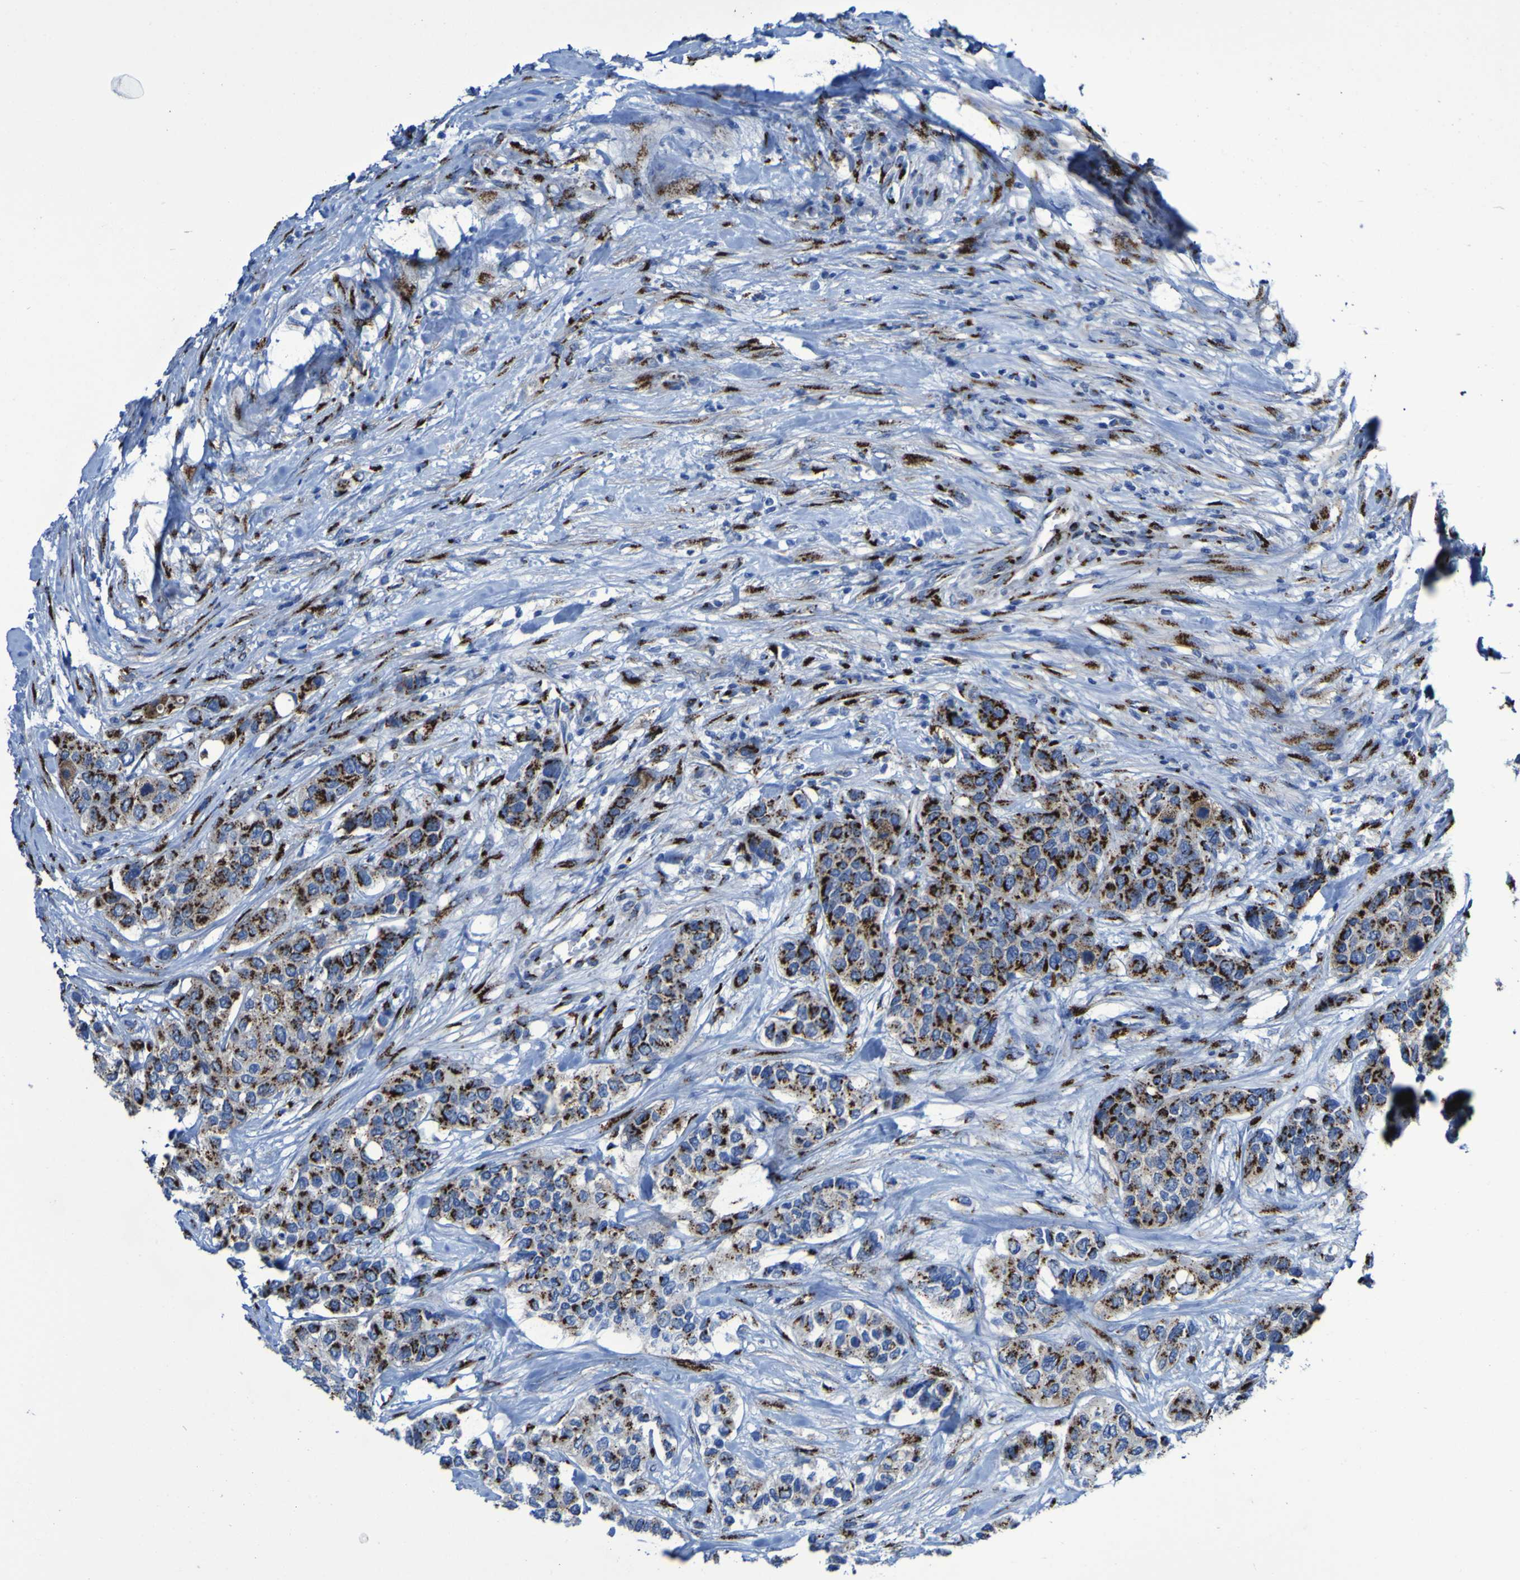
{"staining": {"intensity": "strong", "quantity": ">75%", "location": "cytoplasmic/membranous"}, "tissue": "urothelial cancer", "cell_type": "Tumor cells", "image_type": "cancer", "snomed": [{"axis": "morphology", "description": "Urothelial carcinoma, High grade"}, {"axis": "topography", "description": "Urinary bladder"}], "caption": "Immunohistochemical staining of urothelial carcinoma (high-grade) demonstrates high levels of strong cytoplasmic/membranous positivity in approximately >75% of tumor cells.", "gene": "GOLM1", "patient": {"sex": "female", "age": 56}}